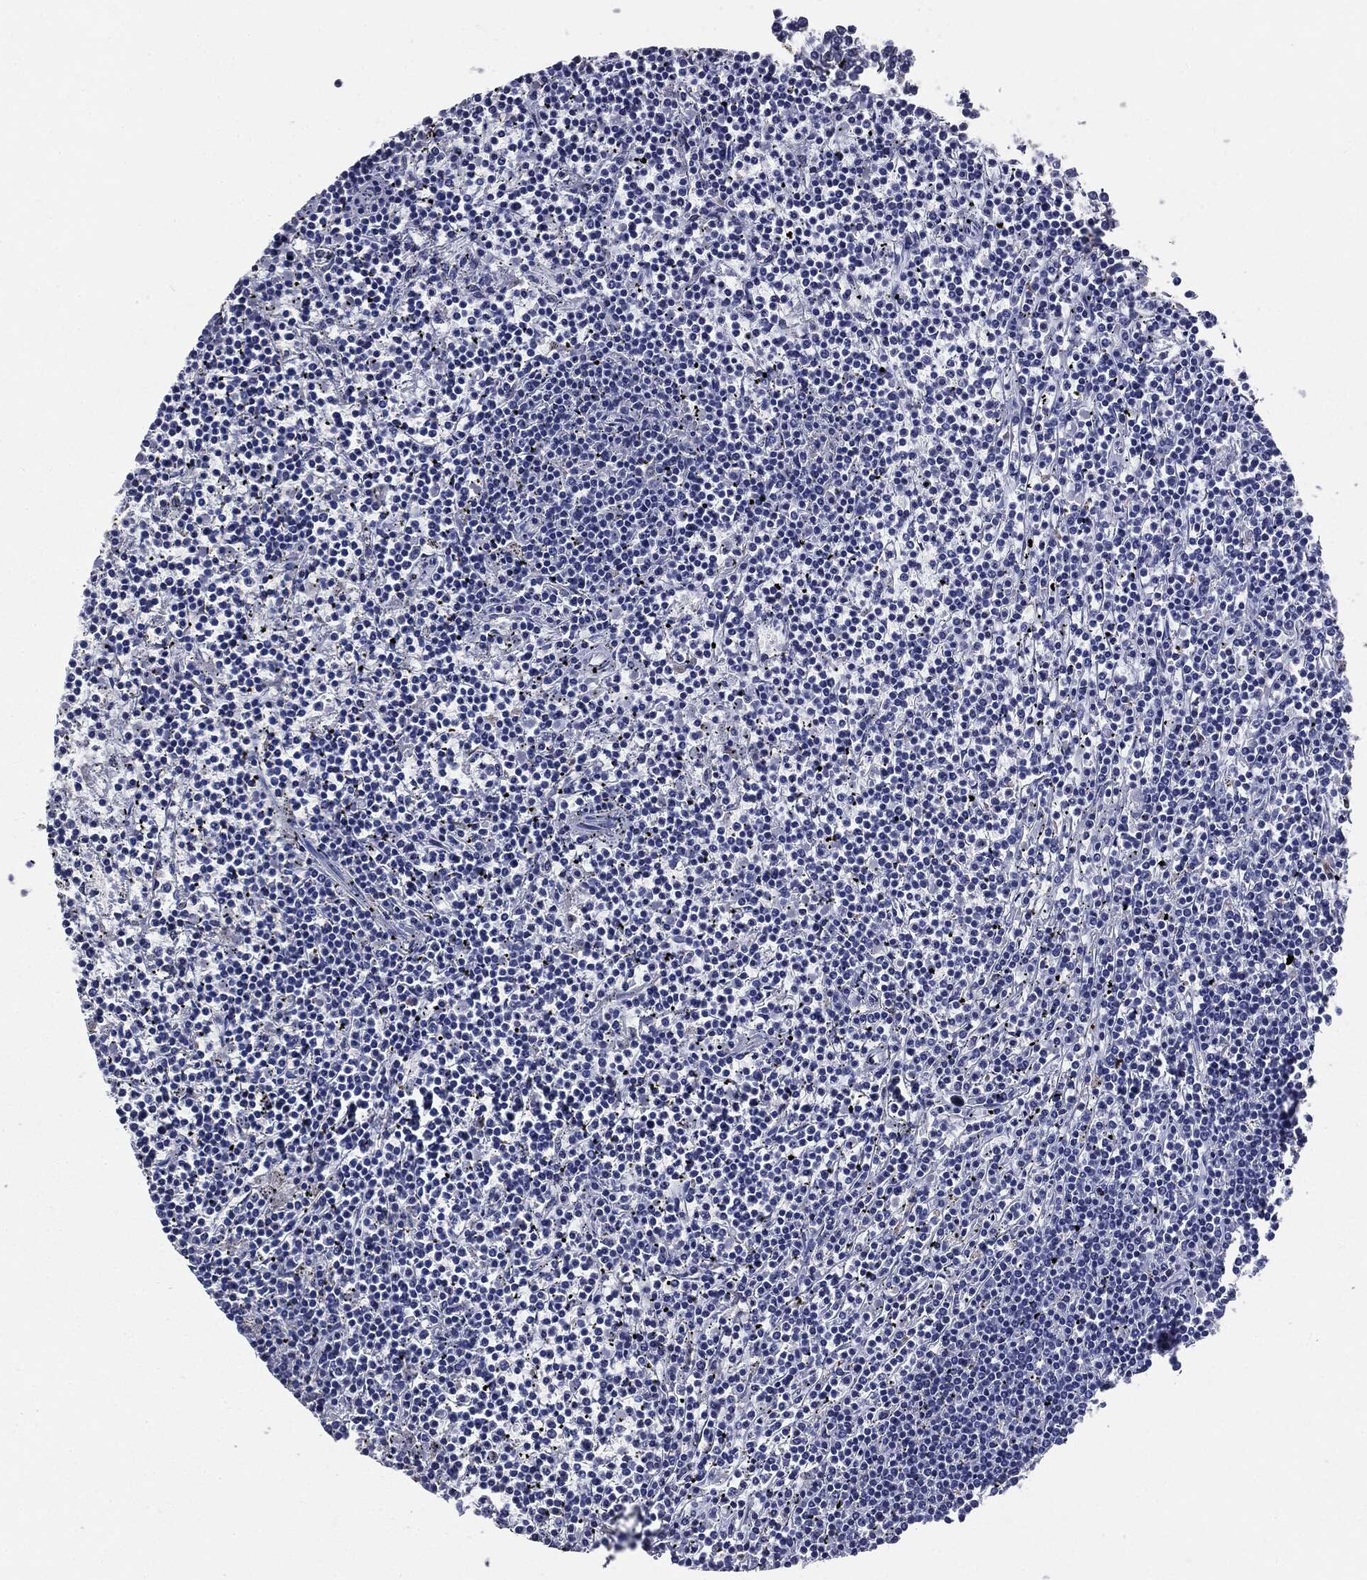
{"staining": {"intensity": "negative", "quantity": "none", "location": "none"}, "tissue": "lymphoma", "cell_type": "Tumor cells", "image_type": "cancer", "snomed": [{"axis": "morphology", "description": "Malignant lymphoma, non-Hodgkin's type, Low grade"}, {"axis": "topography", "description": "Spleen"}], "caption": "The immunohistochemistry histopathology image has no significant expression in tumor cells of lymphoma tissue. (Stains: DAB immunohistochemistry with hematoxylin counter stain, Microscopy: brightfield microscopy at high magnification).", "gene": "PTGS2", "patient": {"sex": "female", "age": 19}}